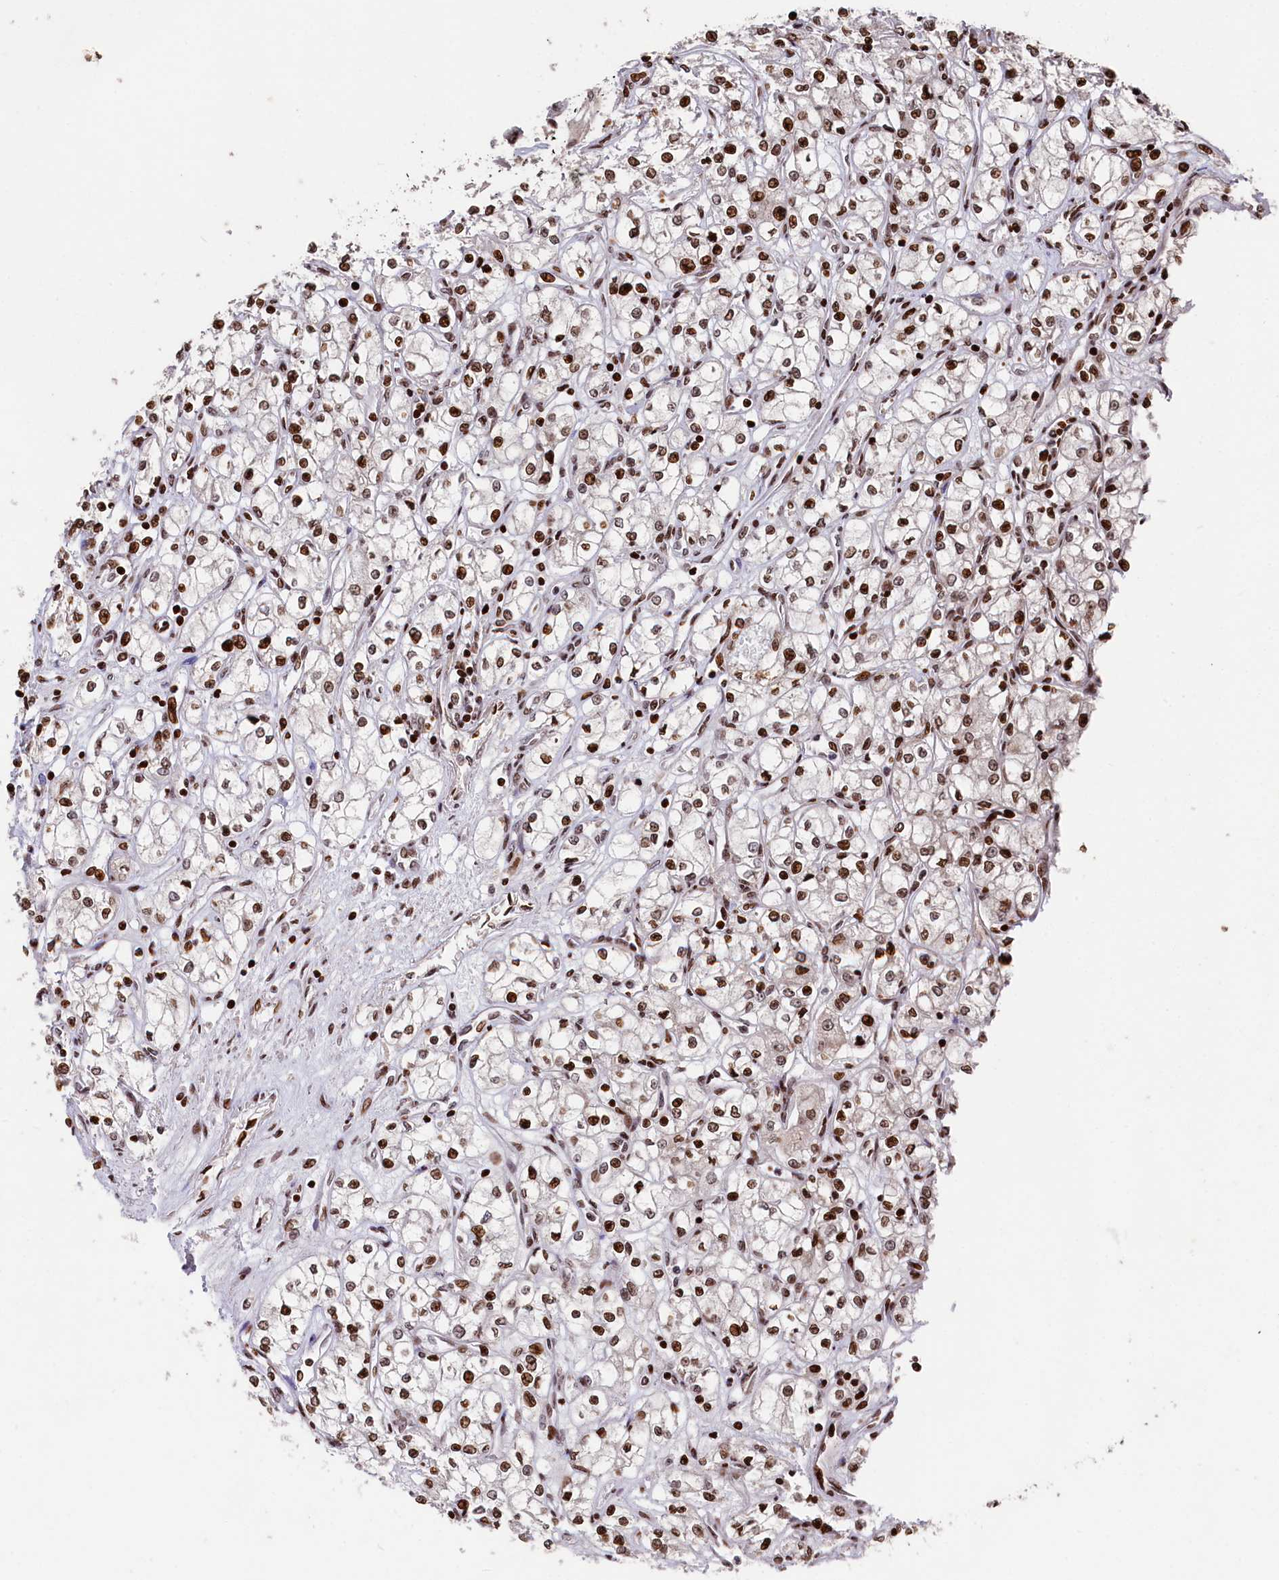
{"staining": {"intensity": "strong", "quantity": ">75%", "location": "nuclear"}, "tissue": "renal cancer", "cell_type": "Tumor cells", "image_type": "cancer", "snomed": [{"axis": "morphology", "description": "Adenocarcinoma, NOS"}, {"axis": "topography", "description": "Kidney"}], "caption": "Approximately >75% of tumor cells in human renal cancer exhibit strong nuclear protein positivity as visualized by brown immunohistochemical staining.", "gene": "MCF2L2", "patient": {"sex": "male", "age": 59}}